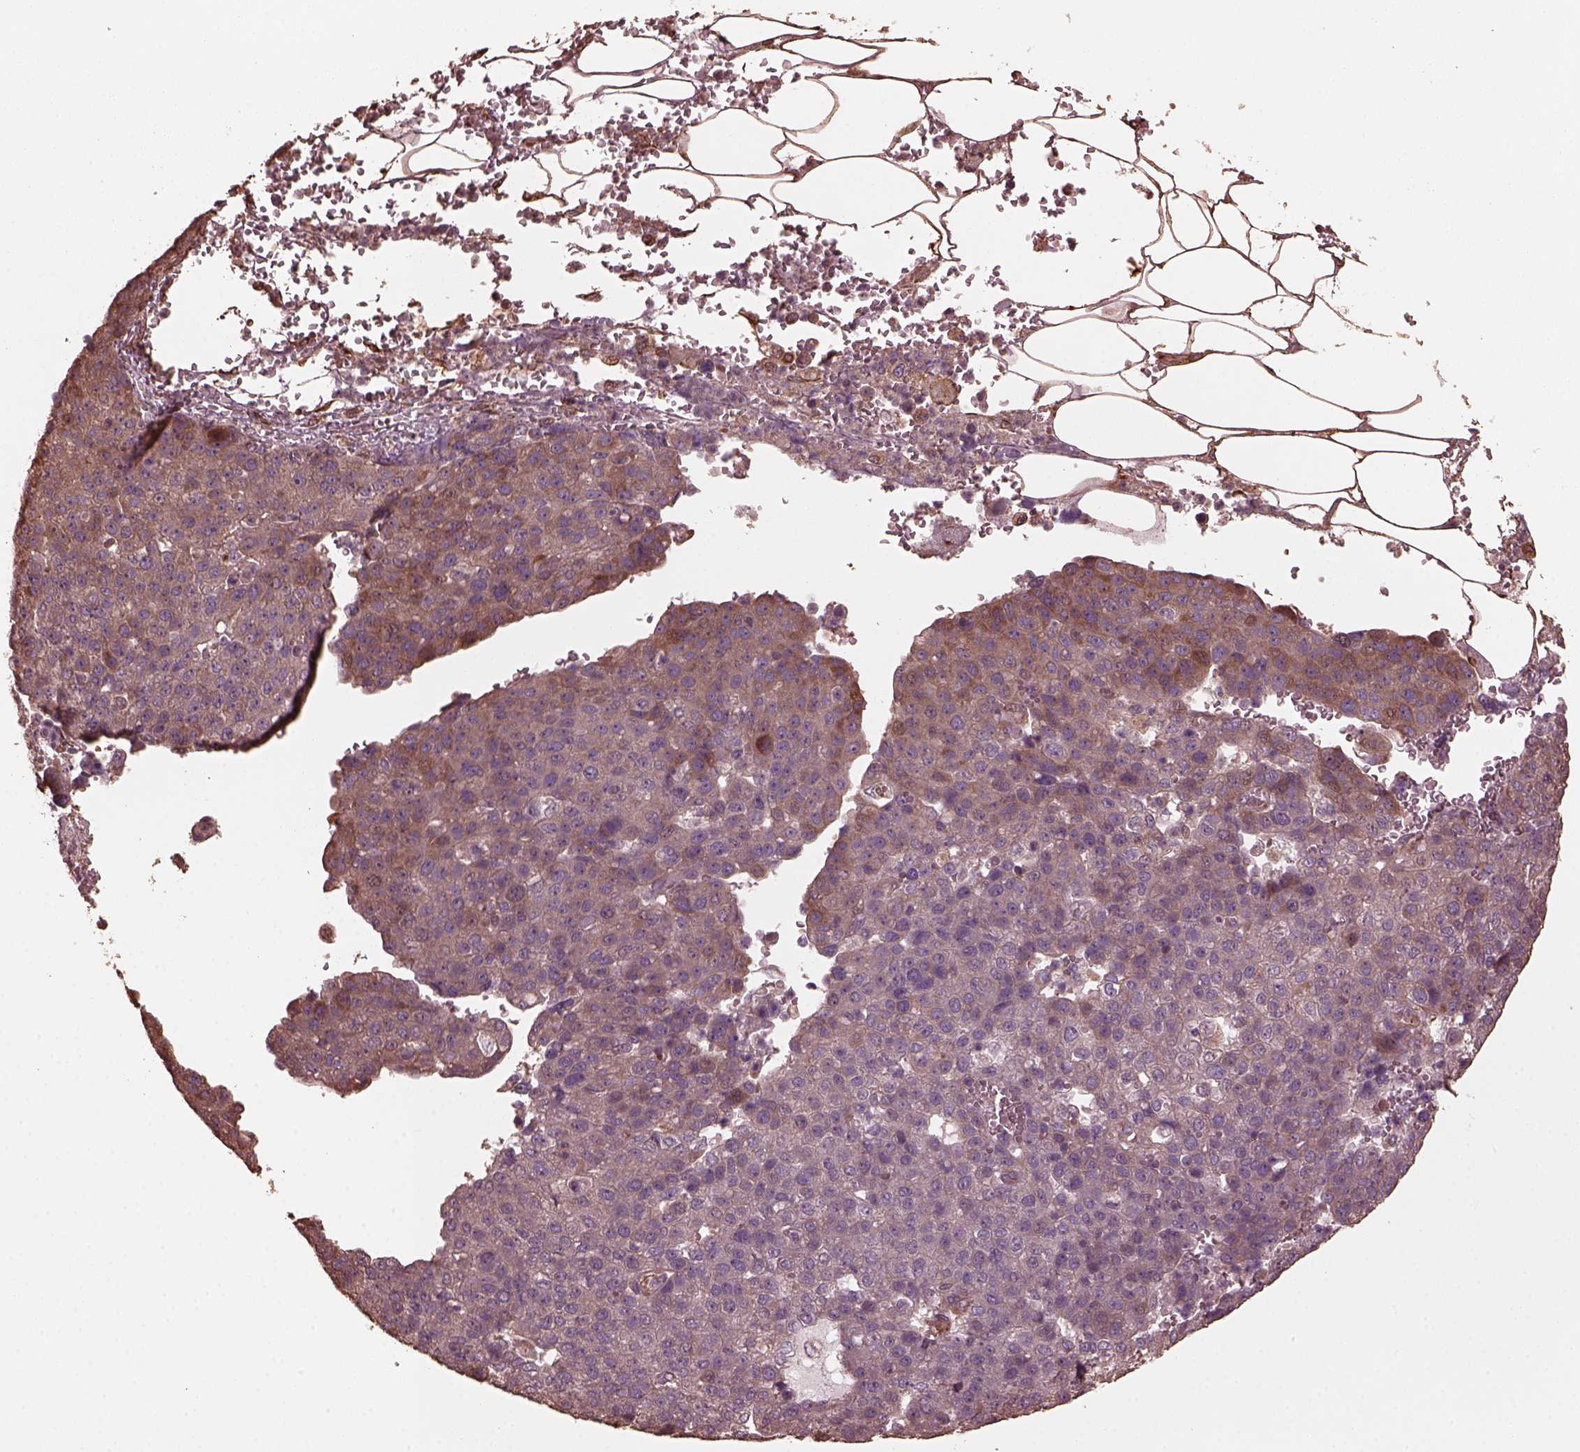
{"staining": {"intensity": "moderate", "quantity": "25%-75%", "location": "cytoplasmic/membranous"}, "tissue": "pancreatic cancer", "cell_type": "Tumor cells", "image_type": "cancer", "snomed": [{"axis": "morphology", "description": "Adenocarcinoma, NOS"}, {"axis": "topography", "description": "Pancreas"}], "caption": "Tumor cells reveal moderate cytoplasmic/membranous positivity in approximately 25%-75% of cells in pancreatic cancer (adenocarcinoma).", "gene": "GTPBP1", "patient": {"sex": "female", "age": 61}}